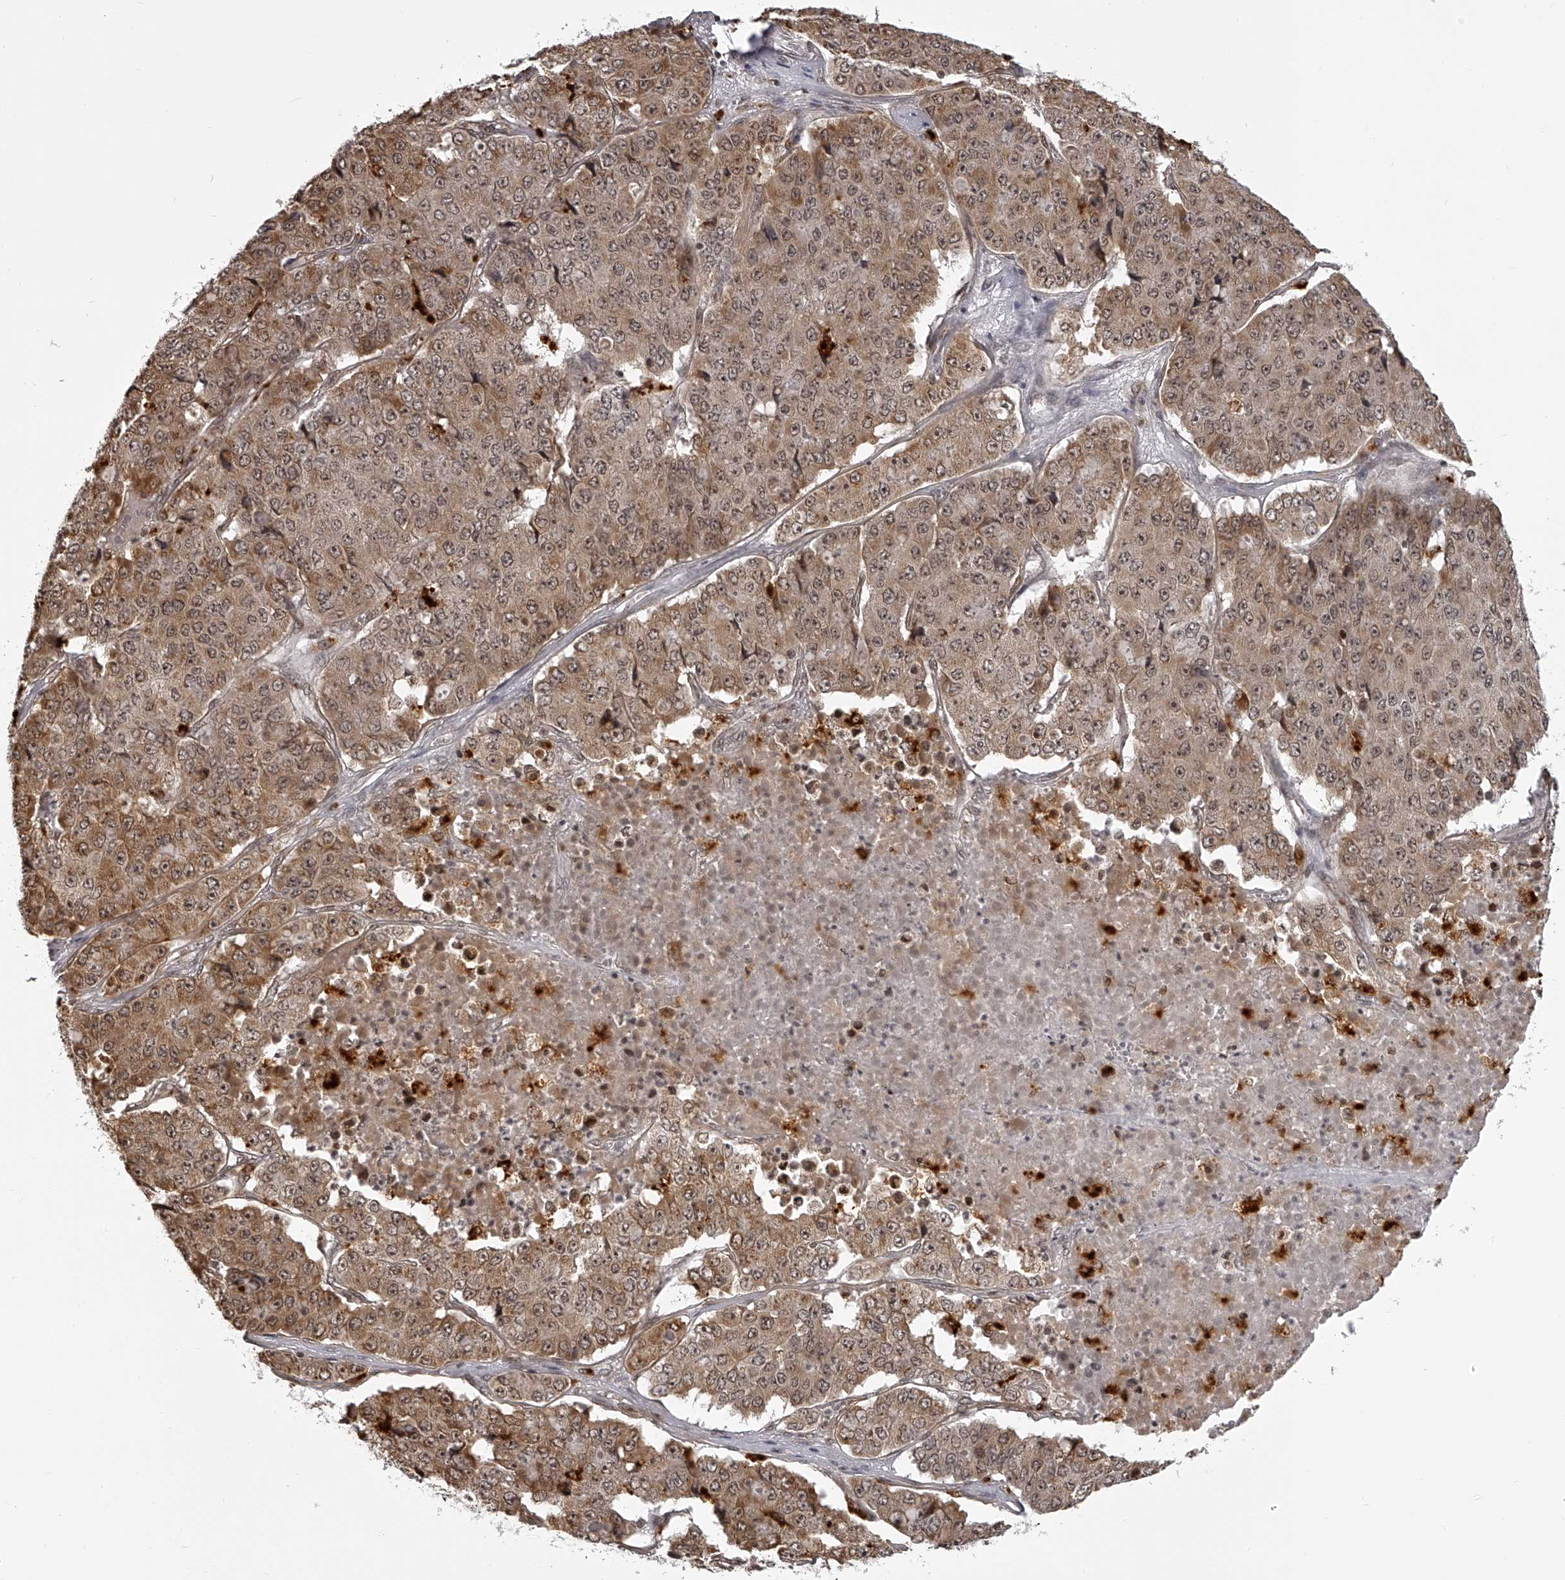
{"staining": {"intensity": "moderate", "quantity": ">75%", "location": "cytoplasmic/membranous,nuclear"}, "tissue": "pancreatic cancer", "cell_type": "Tumor cells", "image_type": "cancer", "snomed": [{"axis": "morphology", "description": "Adenocarcinoma, NOS"}, {"axis": "topography", "description": "Pancreas"}], "caption": "Adenocarcinoma (pancreatic) stained with a brown dye reveals moderate cytoplasmic/membranous and nuclear positive expression in about >75% of tumor cells.", "gene": "ODF2L", "patient": {"sex": "male", "age": 50}}